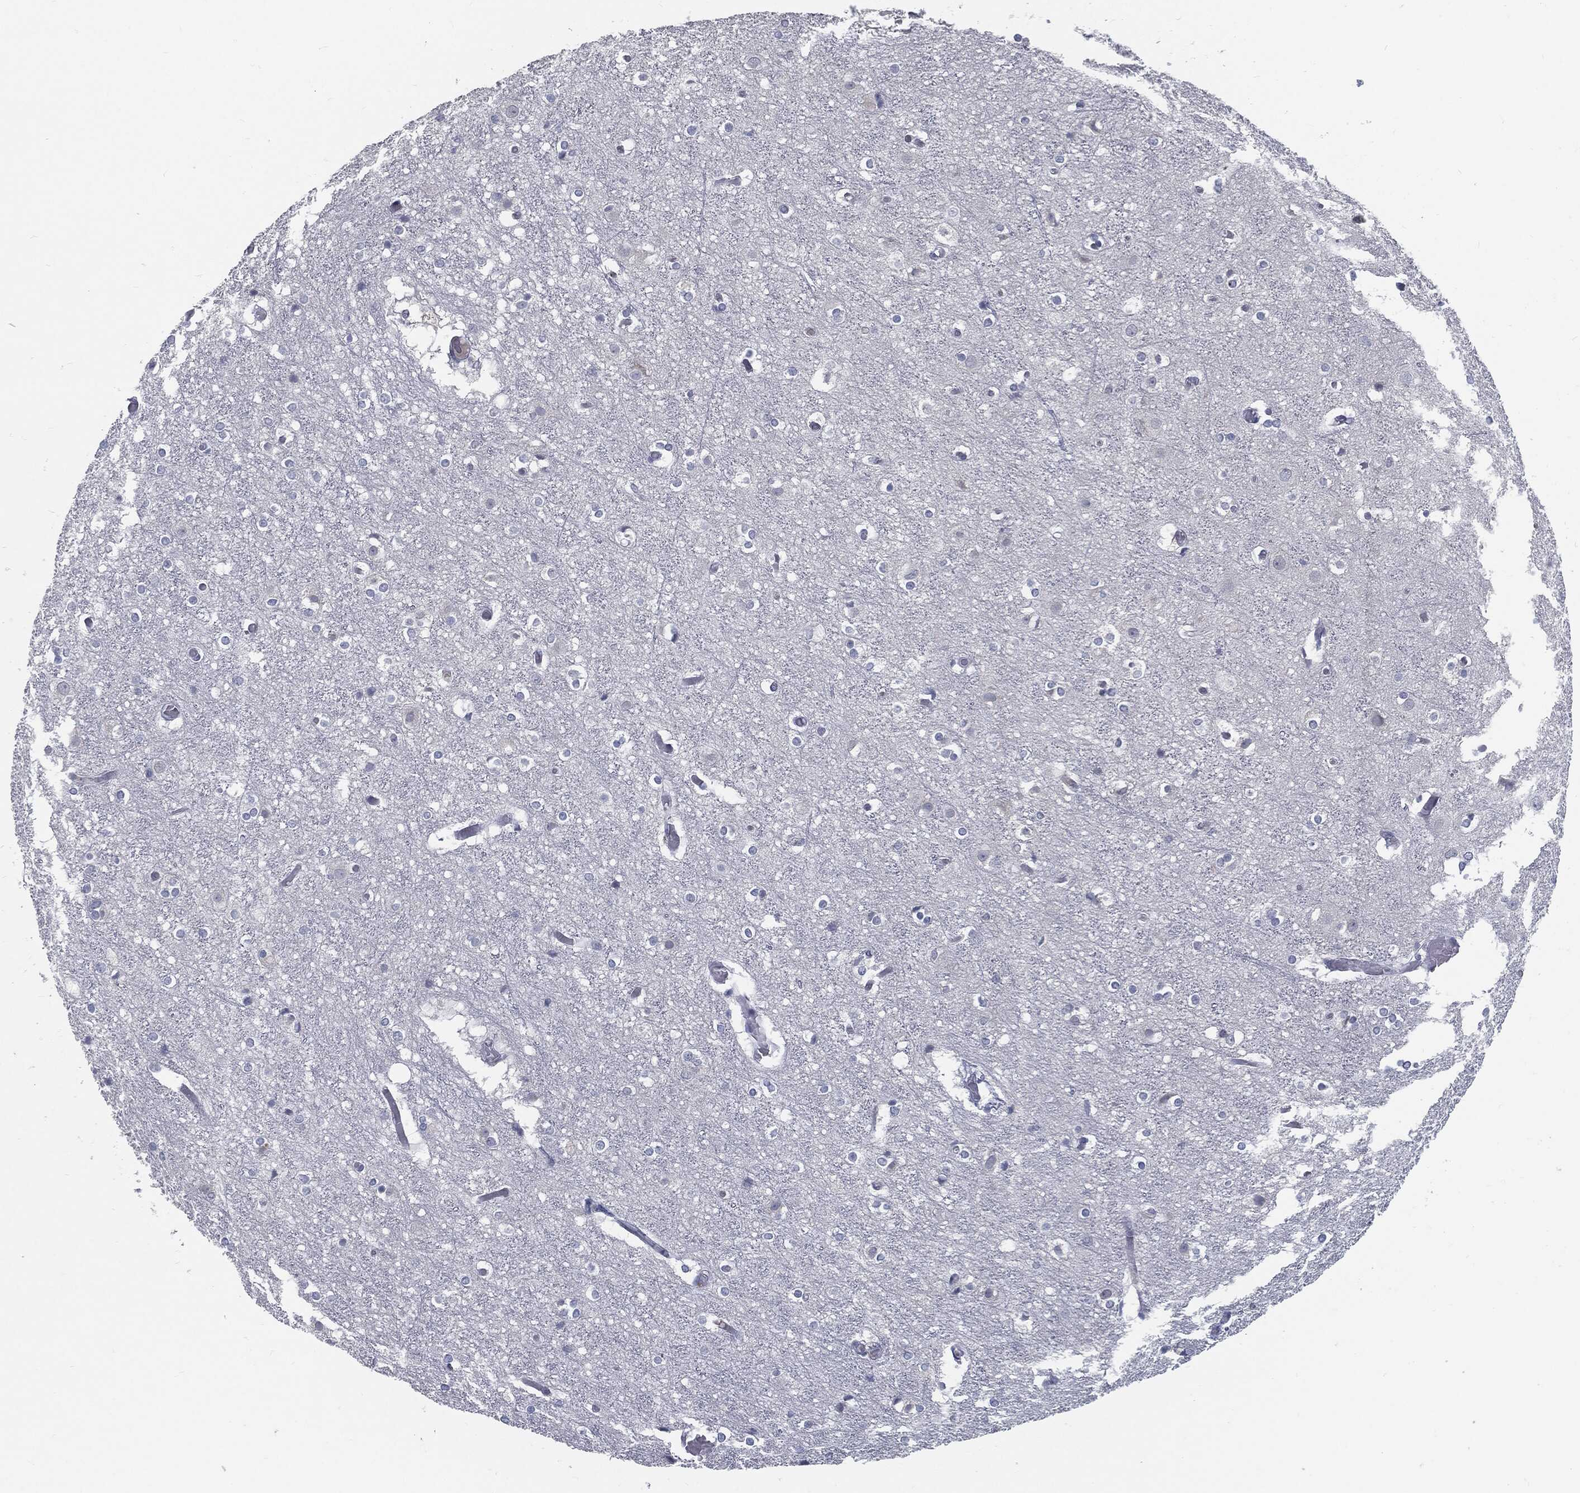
{"staining": {"intensity": "negative", "quantity": "none", "location": "none"}, "tissue": "cerebral cortex", "cell_type": "Endothelial cells", "image_type": "normal", "snomed": [{"axis": "morphology", "description": "Normal tissue, NOS"}, {"axis": "topography", "description": "Cerebral cortex"}], "caption": "Immunohistochemistry (IHC) histopathology image of unremarkable human cerebral cortex stained for a protein (brown), which displays no expression in endothelial cells.", "gene": "PROM1", "patient": {"sex": "female", "age": 52}}